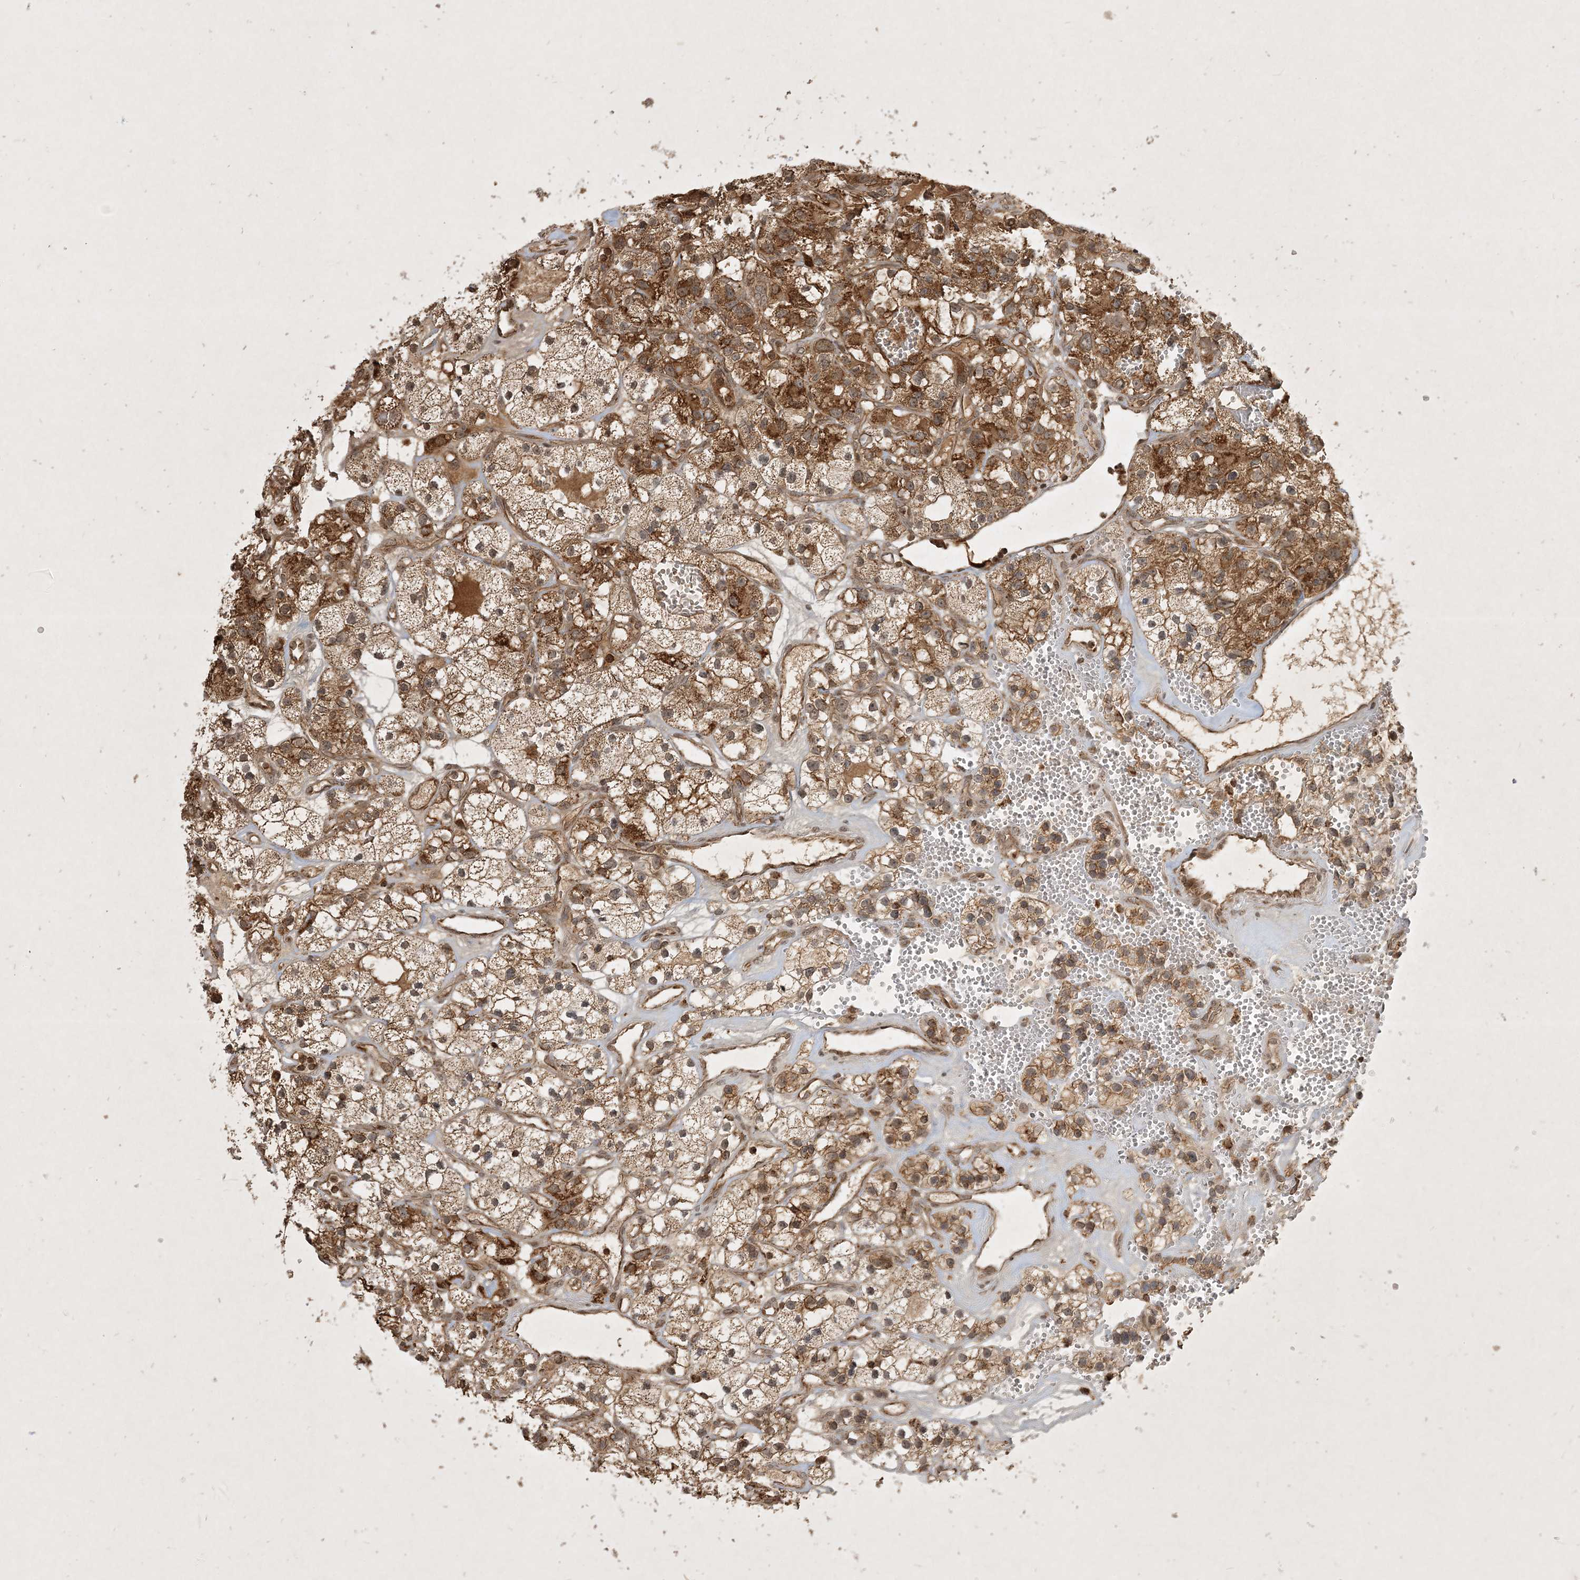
{"staining": {"intensity": "strong", "quantity": ">75%", "location": "cytoplasmic/membranous"}, "tissue": "renal cancer", "cell_type": "Tumor cells", "image_type": "cancer", "snomed": [{"axis": "morphology", "description": "Adenocarcinoma, NOS"}, {"axis": "topography", "description": "Kidney"}], "caption": "IHC photomicrograph of human renal adenocarcinoma stained for a protein (brown), which shows high levels of strong cytoplasmic/membranous staining in about >75% of tumor cells.", "gene": "PLTP", "patient": {"sex": "female", "age": 57}}